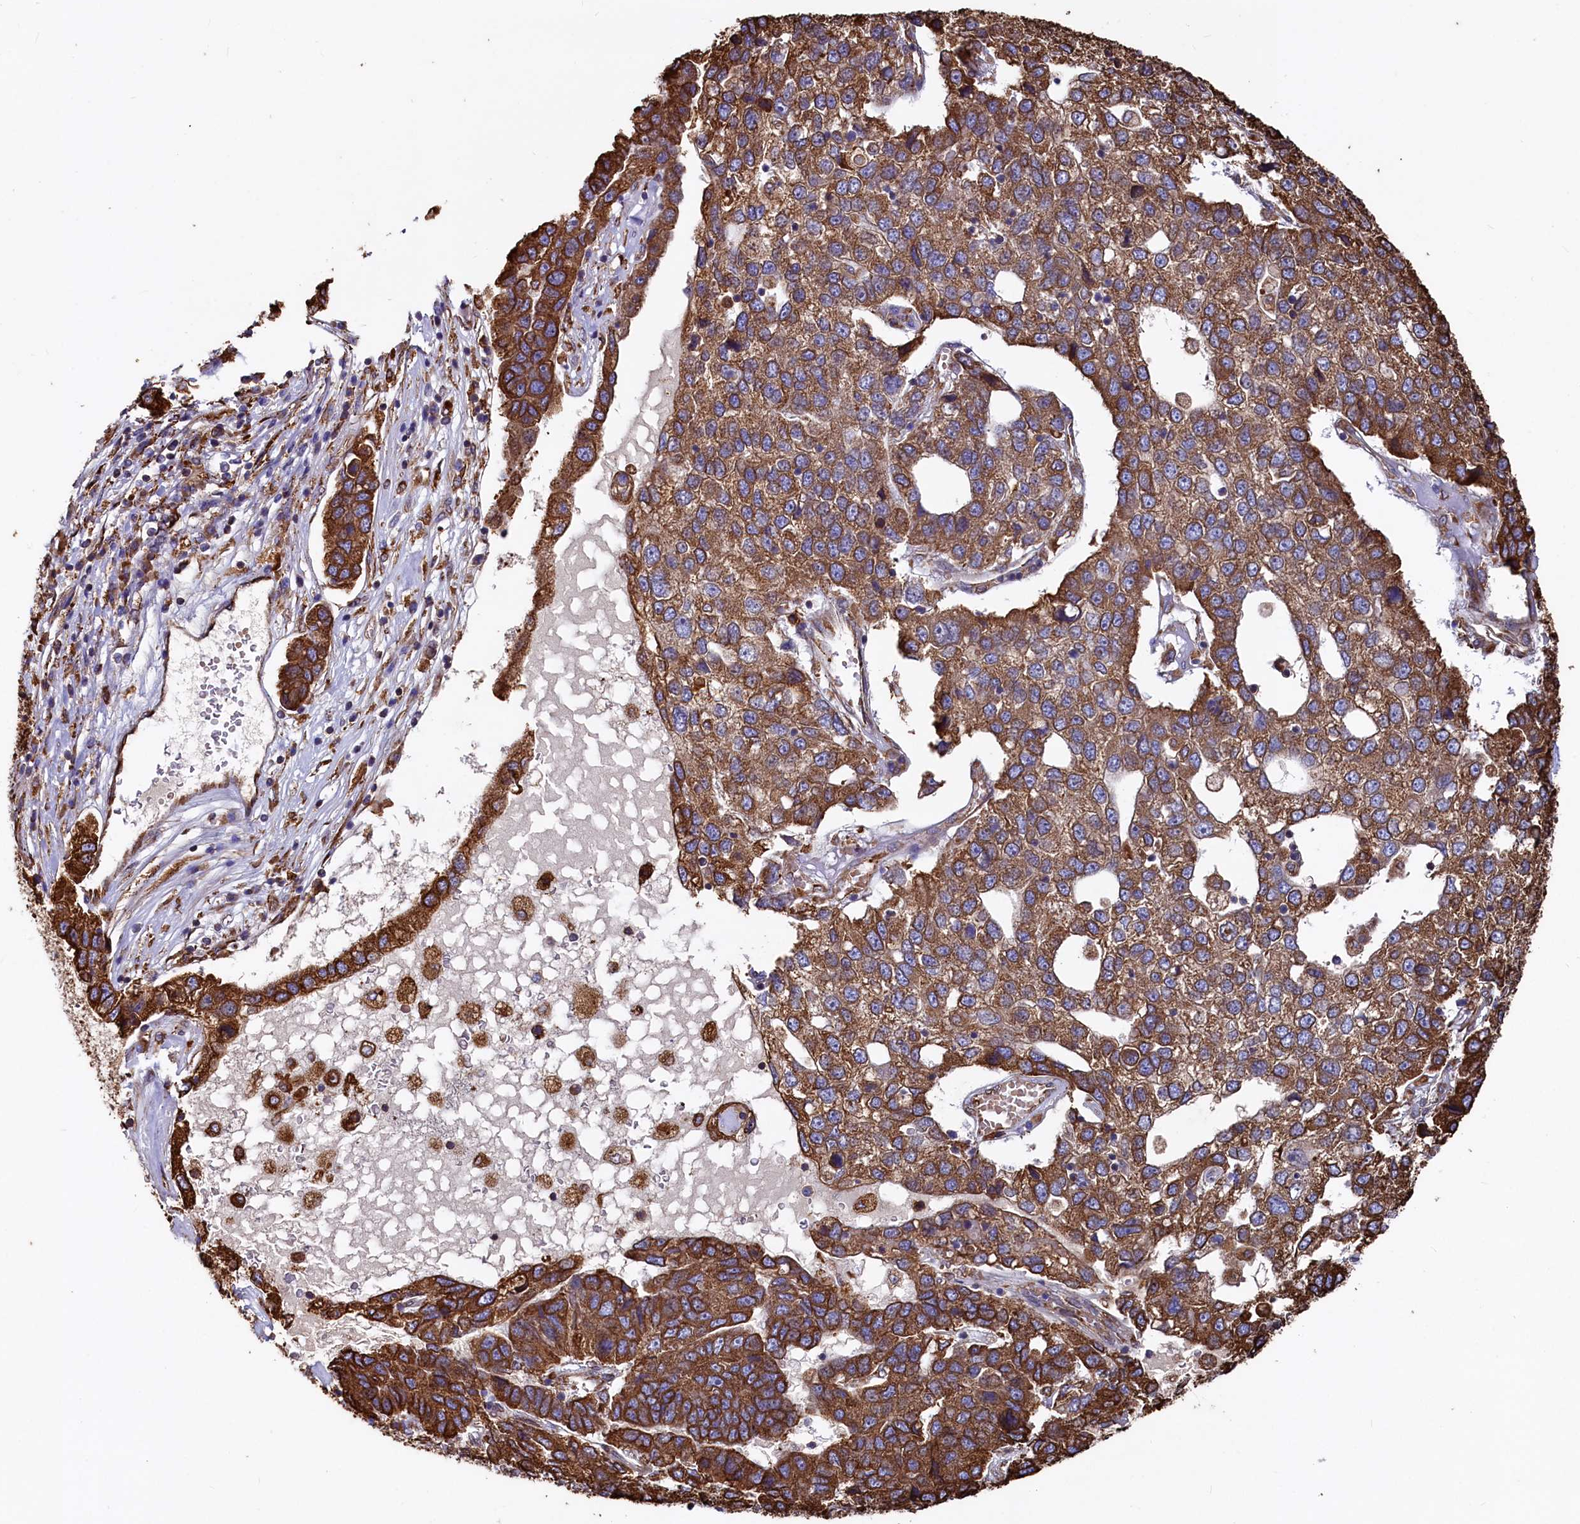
{"staining": {"intensity": "strong", "quantity": ">75%", "location": "cytoplasmic/membranous"}, "tissue": "pancreatic cancer", "cell_type": "Tumor cells", "image_type": "cancer", "snomed": [{"axis": "morphology", "description": "Adenocarcinoma, NOS"}, {"axis": "topography", "description": "Pancreas"}], "caption": "Immunohistochemical staining of human adenocarcinoma (pancreatic) displays high levels of strong cytoplasmic/membranous protein positivity in approximately >75% of tumor cells.", "gene": "NEURL1B", "patient": {"sex": "female", "age": 61}}